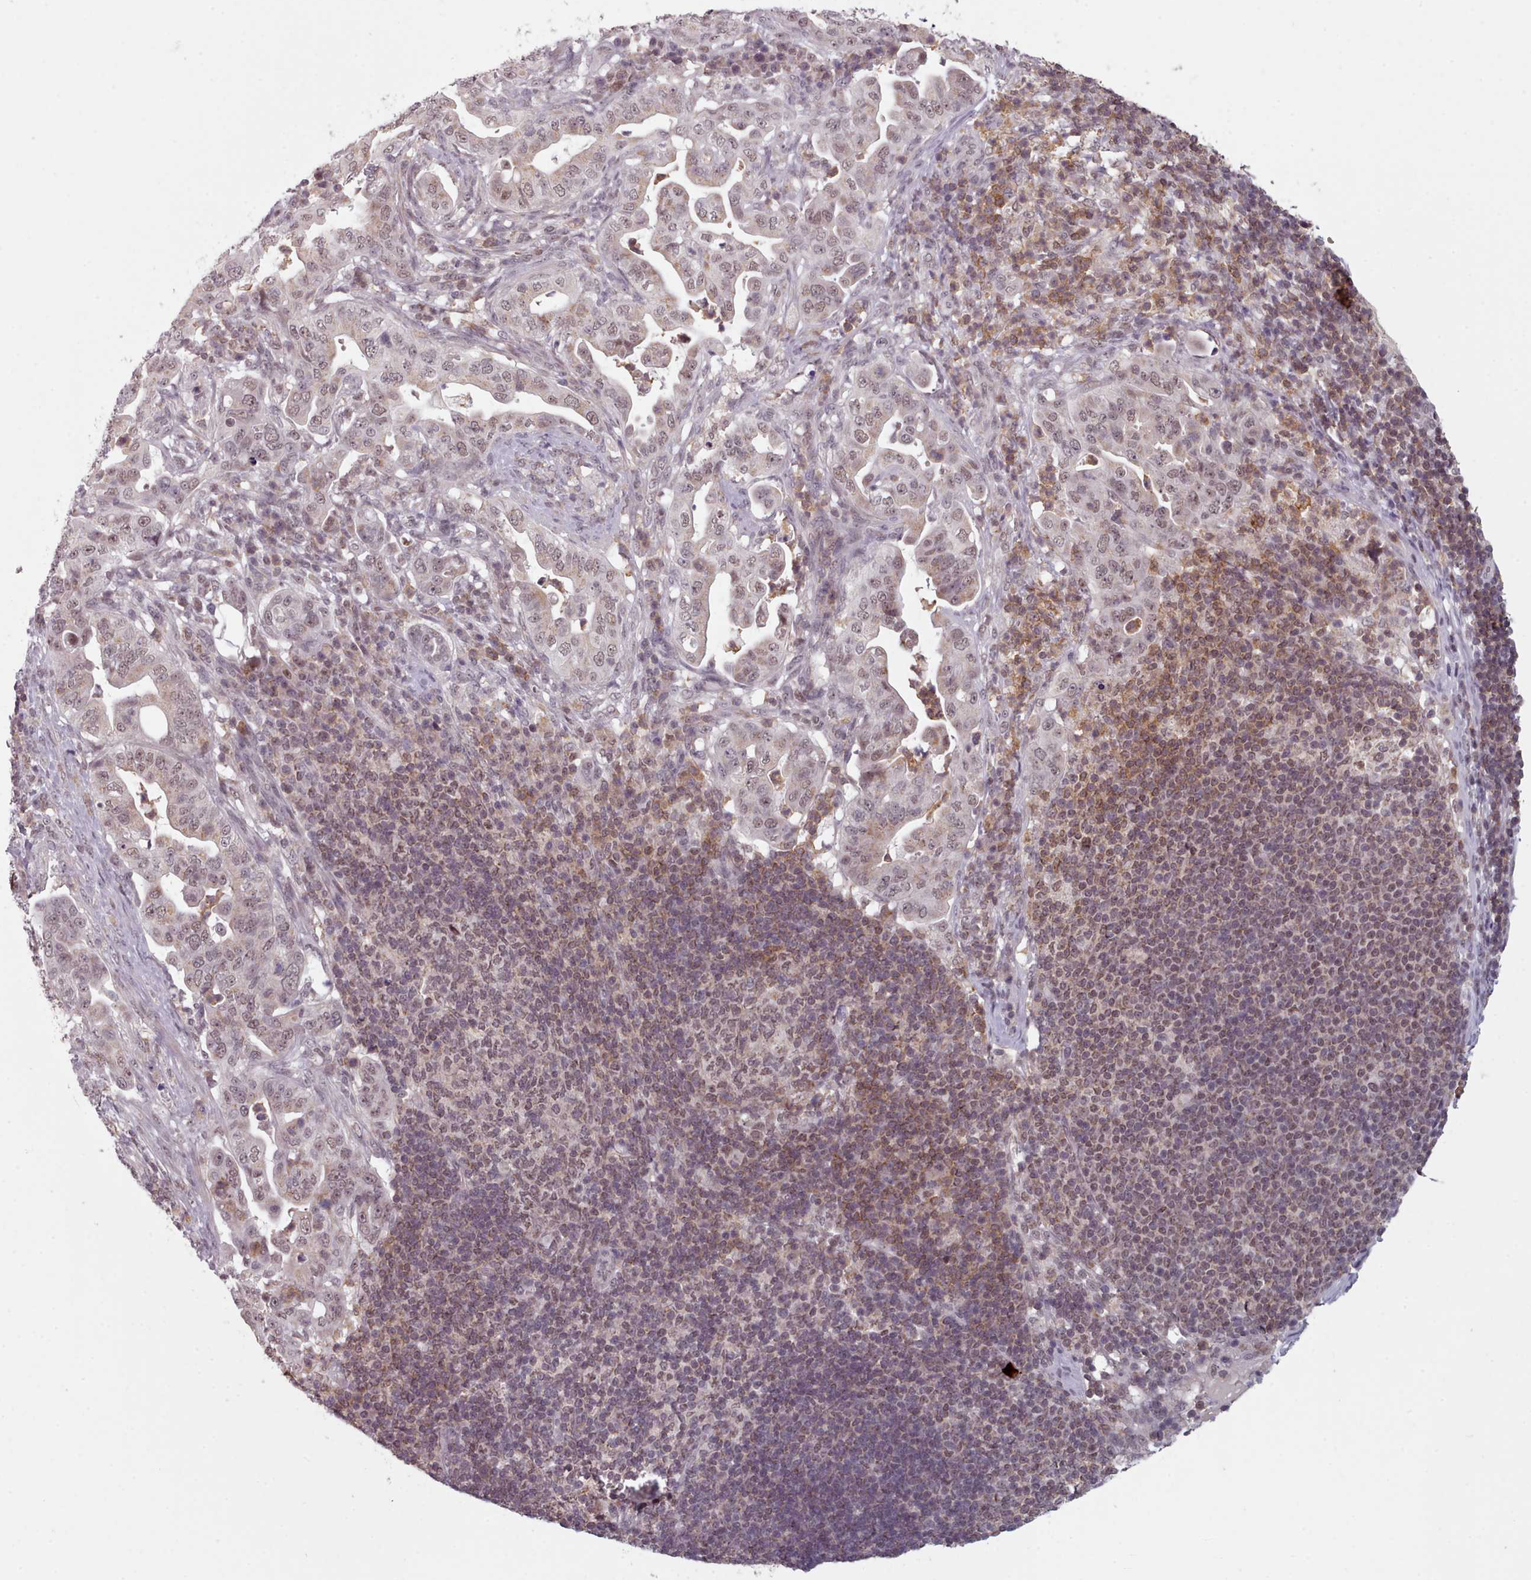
{"staining": {"intensity": "weak", "quantity": ">75%", "location": "nuclear"}, "tissue": "pancreatic cancer", "cell_type": "Tumor cells", "image_type": "cancer", "snomed": [{"axis": "morphology", "description": "Adenocarcinoma, NOS"}, {"axis": "topography", "description": "Pancreas"}], "caption": "Immunohistochemistry (DAB) staining of pancreatic cancer displays weak nuclear protein expression in approximately >75% of tumor cells.", "gene": "SRSF9", "patient": {"sex": "female", "age": 63}}